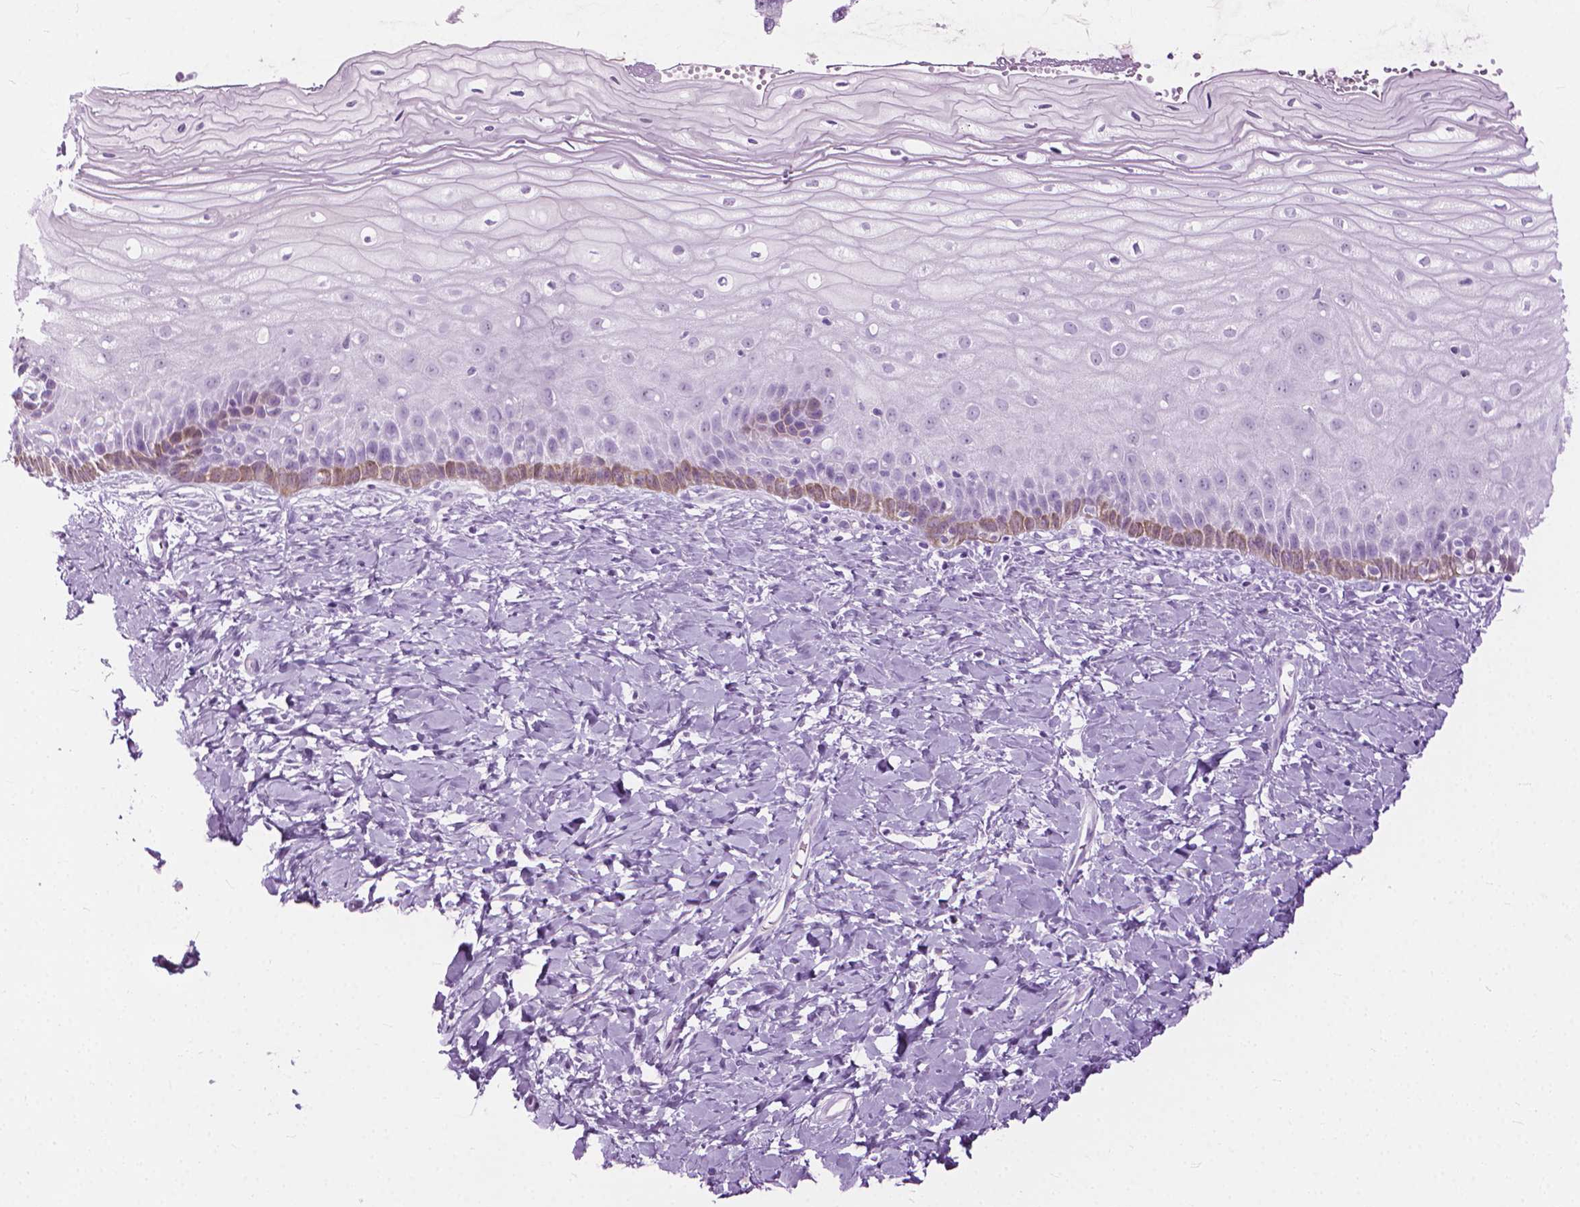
{"staining": {"intensity": "strong", "quantity": ">75%", "location": "cytoplasmic/membranous"}, "tissue": "cervix", "cell_type": "Glandular cells", "image_type": "normal", "snomed": [{"axis": "morphology", "description": "Normal tissue, NOS"}, {"axis": "topography", "description": "Cervix"}], "caption": "Benign cervix displays strong cytoplasmic/membranous expression in approximately >75% of glandular cells.", "gene": "HTR2B", "patient": {"sex": "female", "age": 37}}